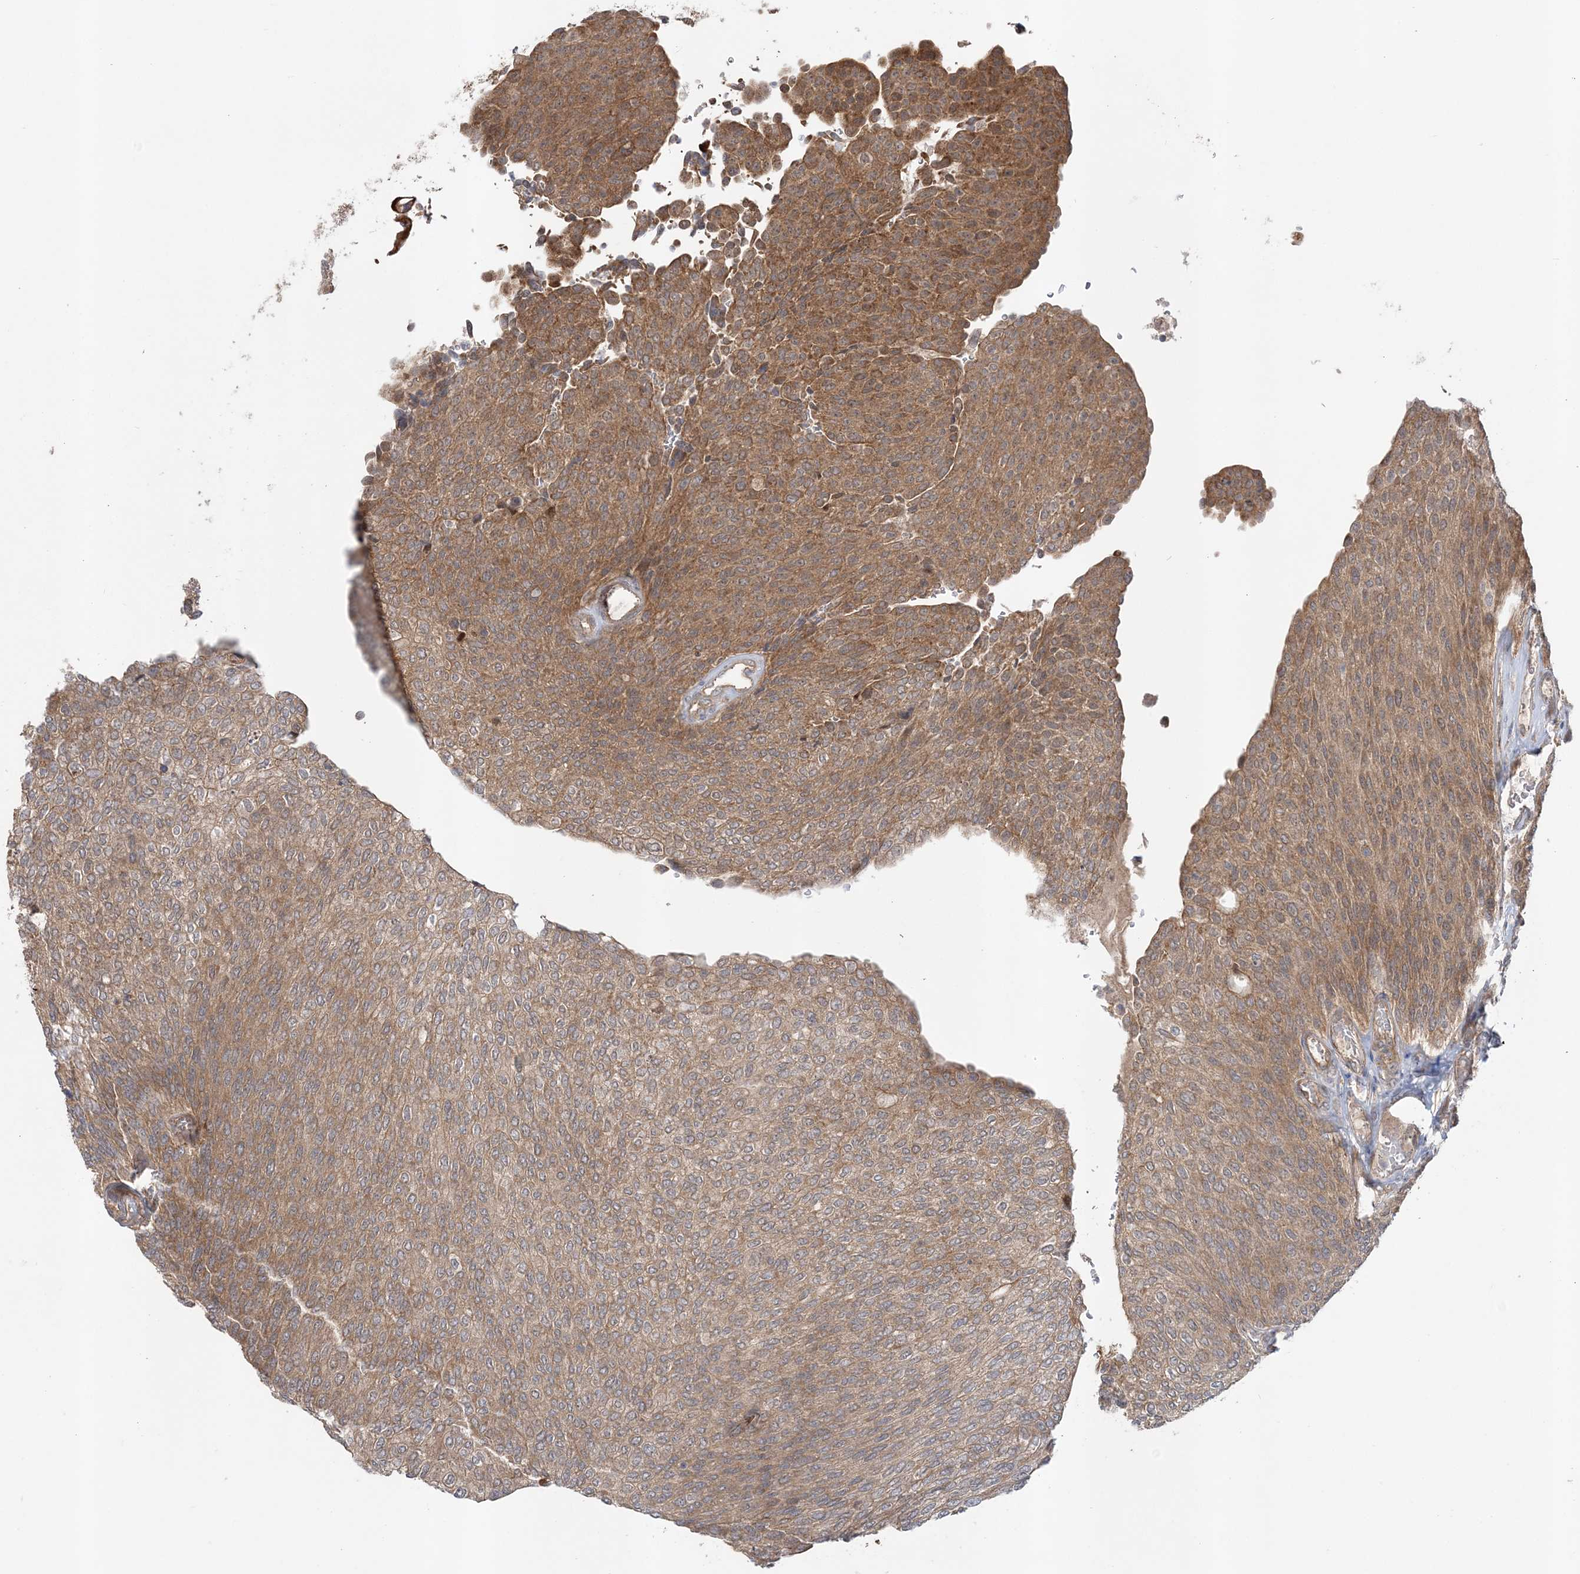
{"staining": {"intensity": "moderate", "quantity": ">75%", "location": "cytoplasmic/membranous"}, "tissue": "urothelial cancer", "cell_type": "Tumor cells", "image_type": "cancer", "snomed": [{"axis": "morphology", "description": "Urothelial carcinoma, Low grade"}, {"axis": "topography", "description": "Urinary bladder"}], "caption": "About >75% of tumor cells in human urothelial carcinoma (low-grade) exhibit moderate cytoplasmic/membranous protein expression as visualized by brown immunohistochemical staining.", "gene": "MMADHC", "patient": {"sex": "female", "age": 79}}